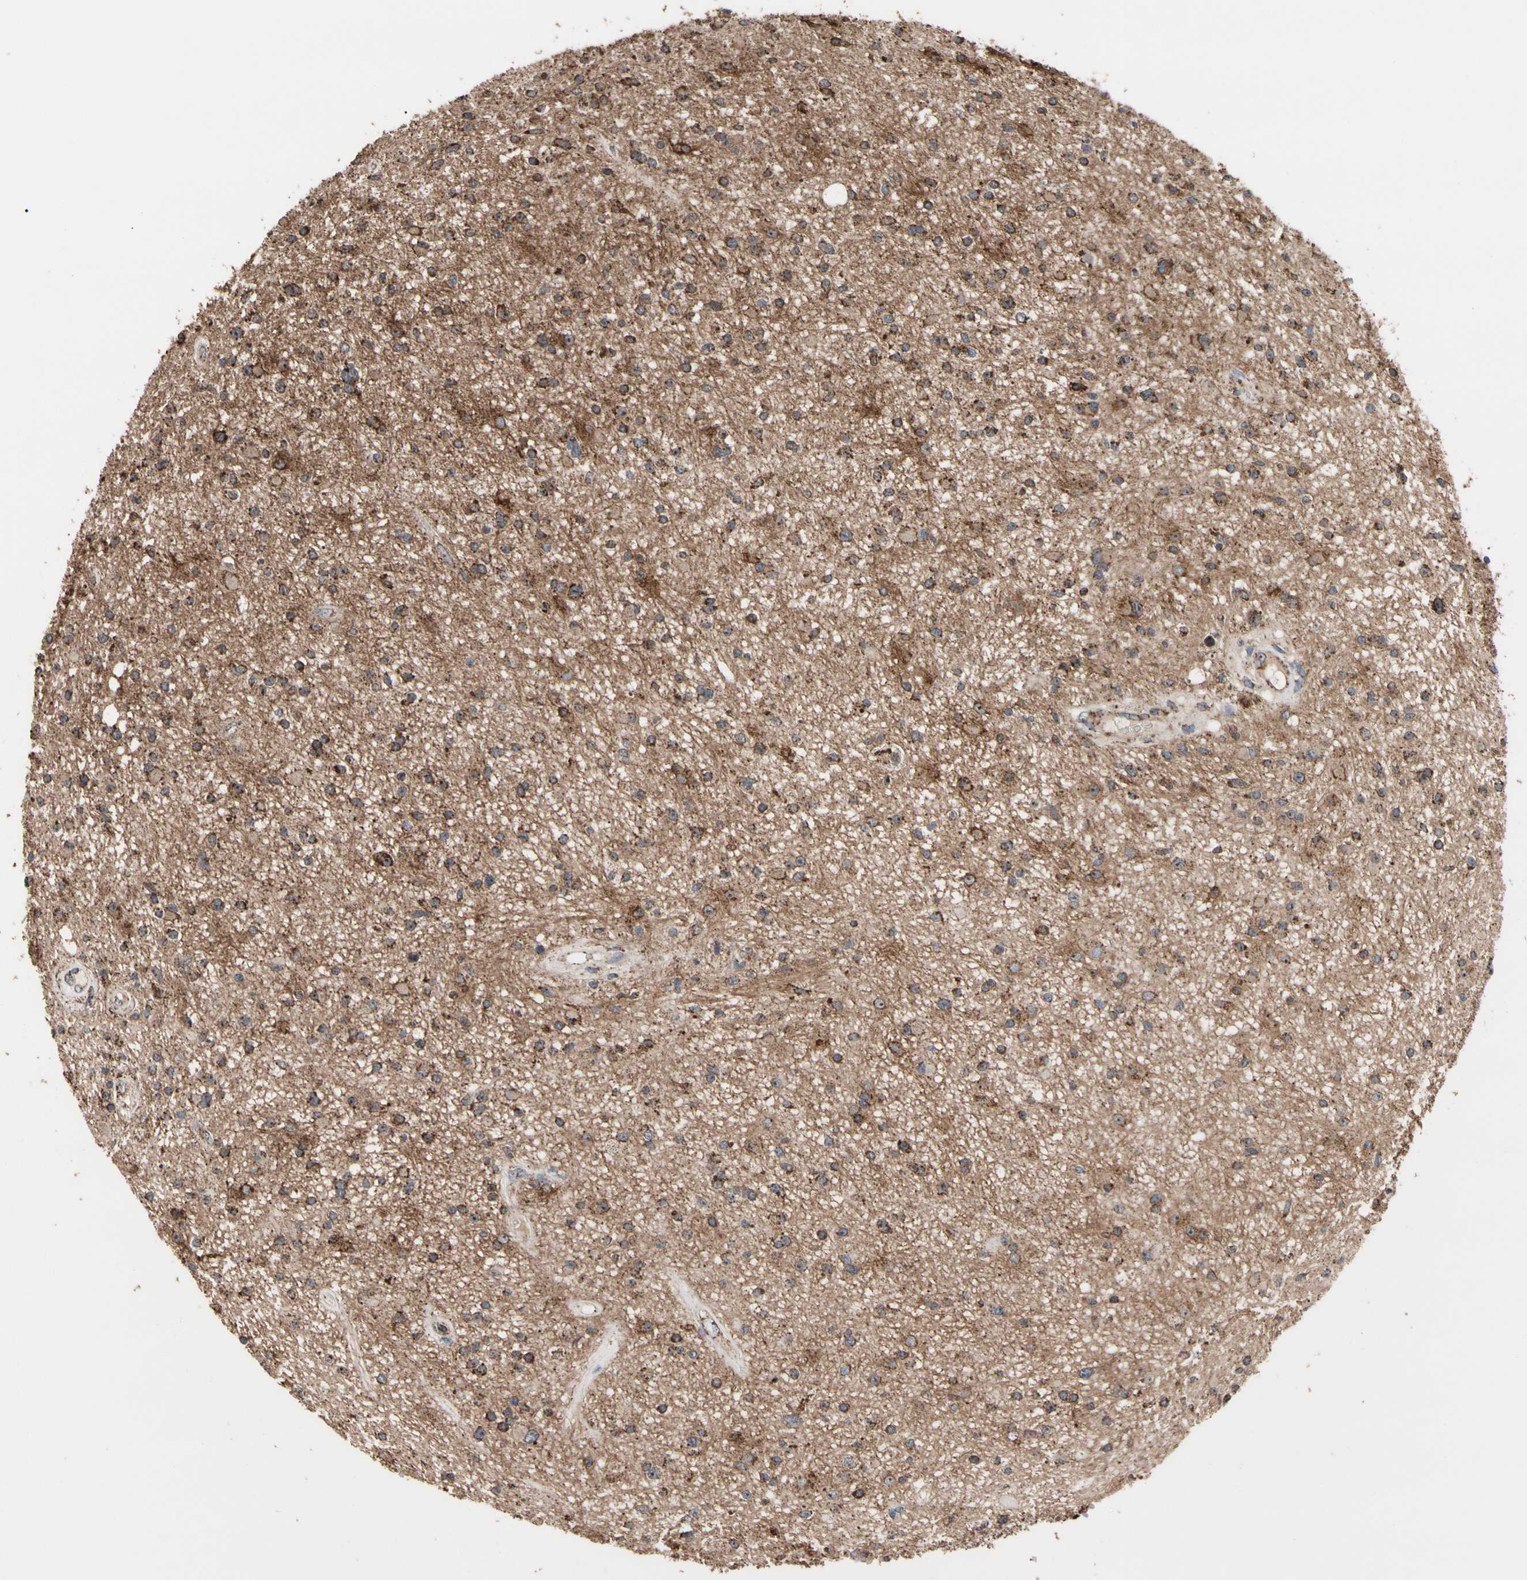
{"staining": {"intensity": "strong", "quantity": ">75%", "location": "cytoplasmic/membranous"}, "tissue": "glioma", "cell_type": "Tumor cells", "image_type": "cancer", "snomed": [{"axis": "morphology", "description": "Glioma, malignant, High grade"}, {"axis": "topography", "description": "Brain"}], "caption": "A histopathology image of high-grade glioma (malignant) stained for a protein shows strong cytoplasmic/membranous brown staining in tumor cells.", "gene": "FAM110B", "patient": {"sex": "male", "age": 33}}